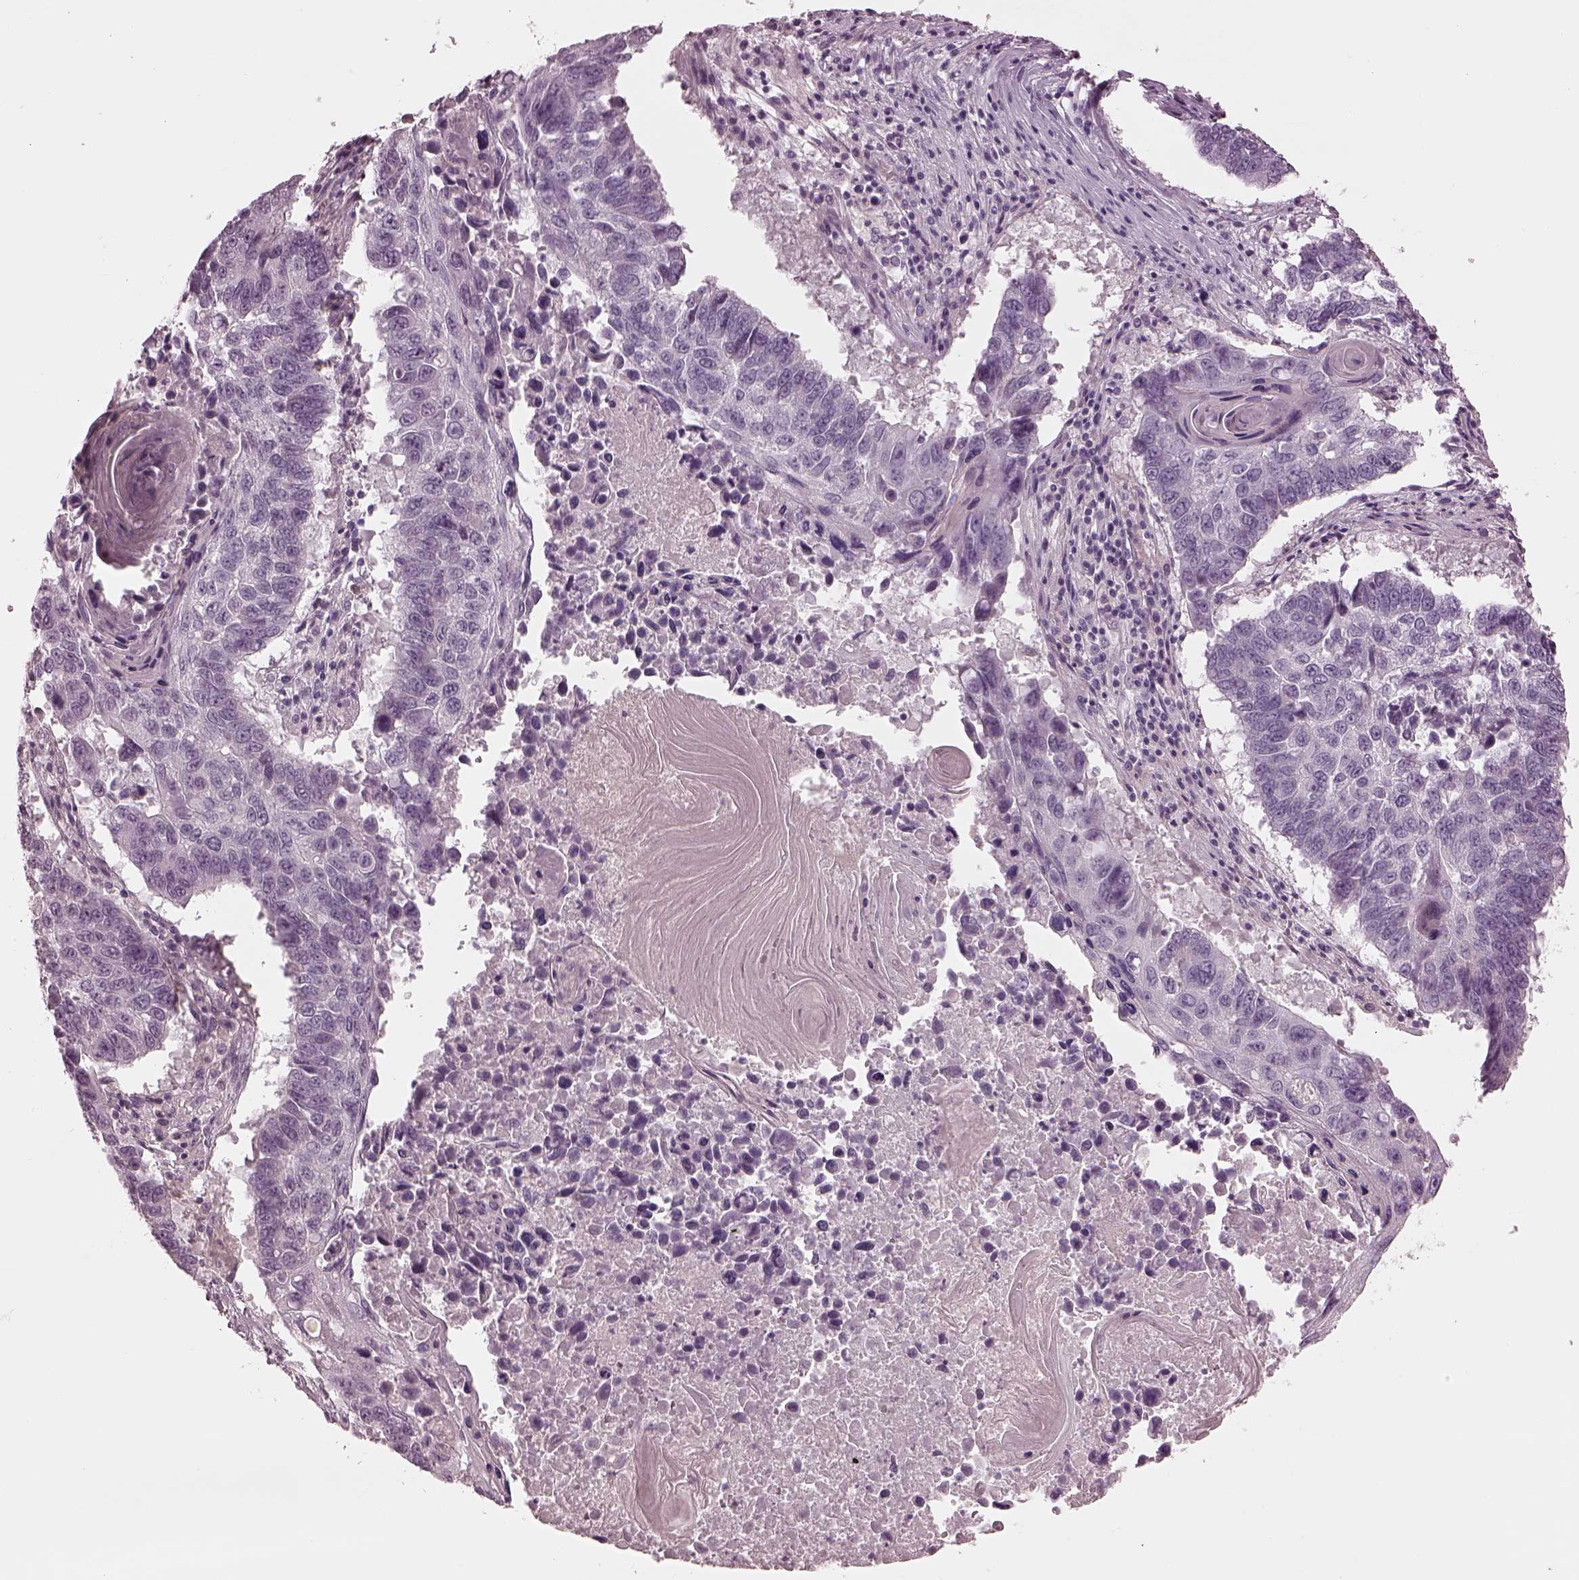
{"staining": {"intensity": "negative", "quantity": "none", "location": "none"}, "tissue": "lung cancer", "cell_type": "Tumor cells", "image_type": "cancer", "snomed": [{"axis": "morphology", "description": "Squamous cell carcinoma, NOS"}, {"axis": "topography", "description": "Lung"}], "caption": "This is an IHC photomicrograph of human squamous cell carcinoma (lung). There is no positivity in tumor cells.", "gene": "MIA", "patient": {"sex": "male", "age": 73}}